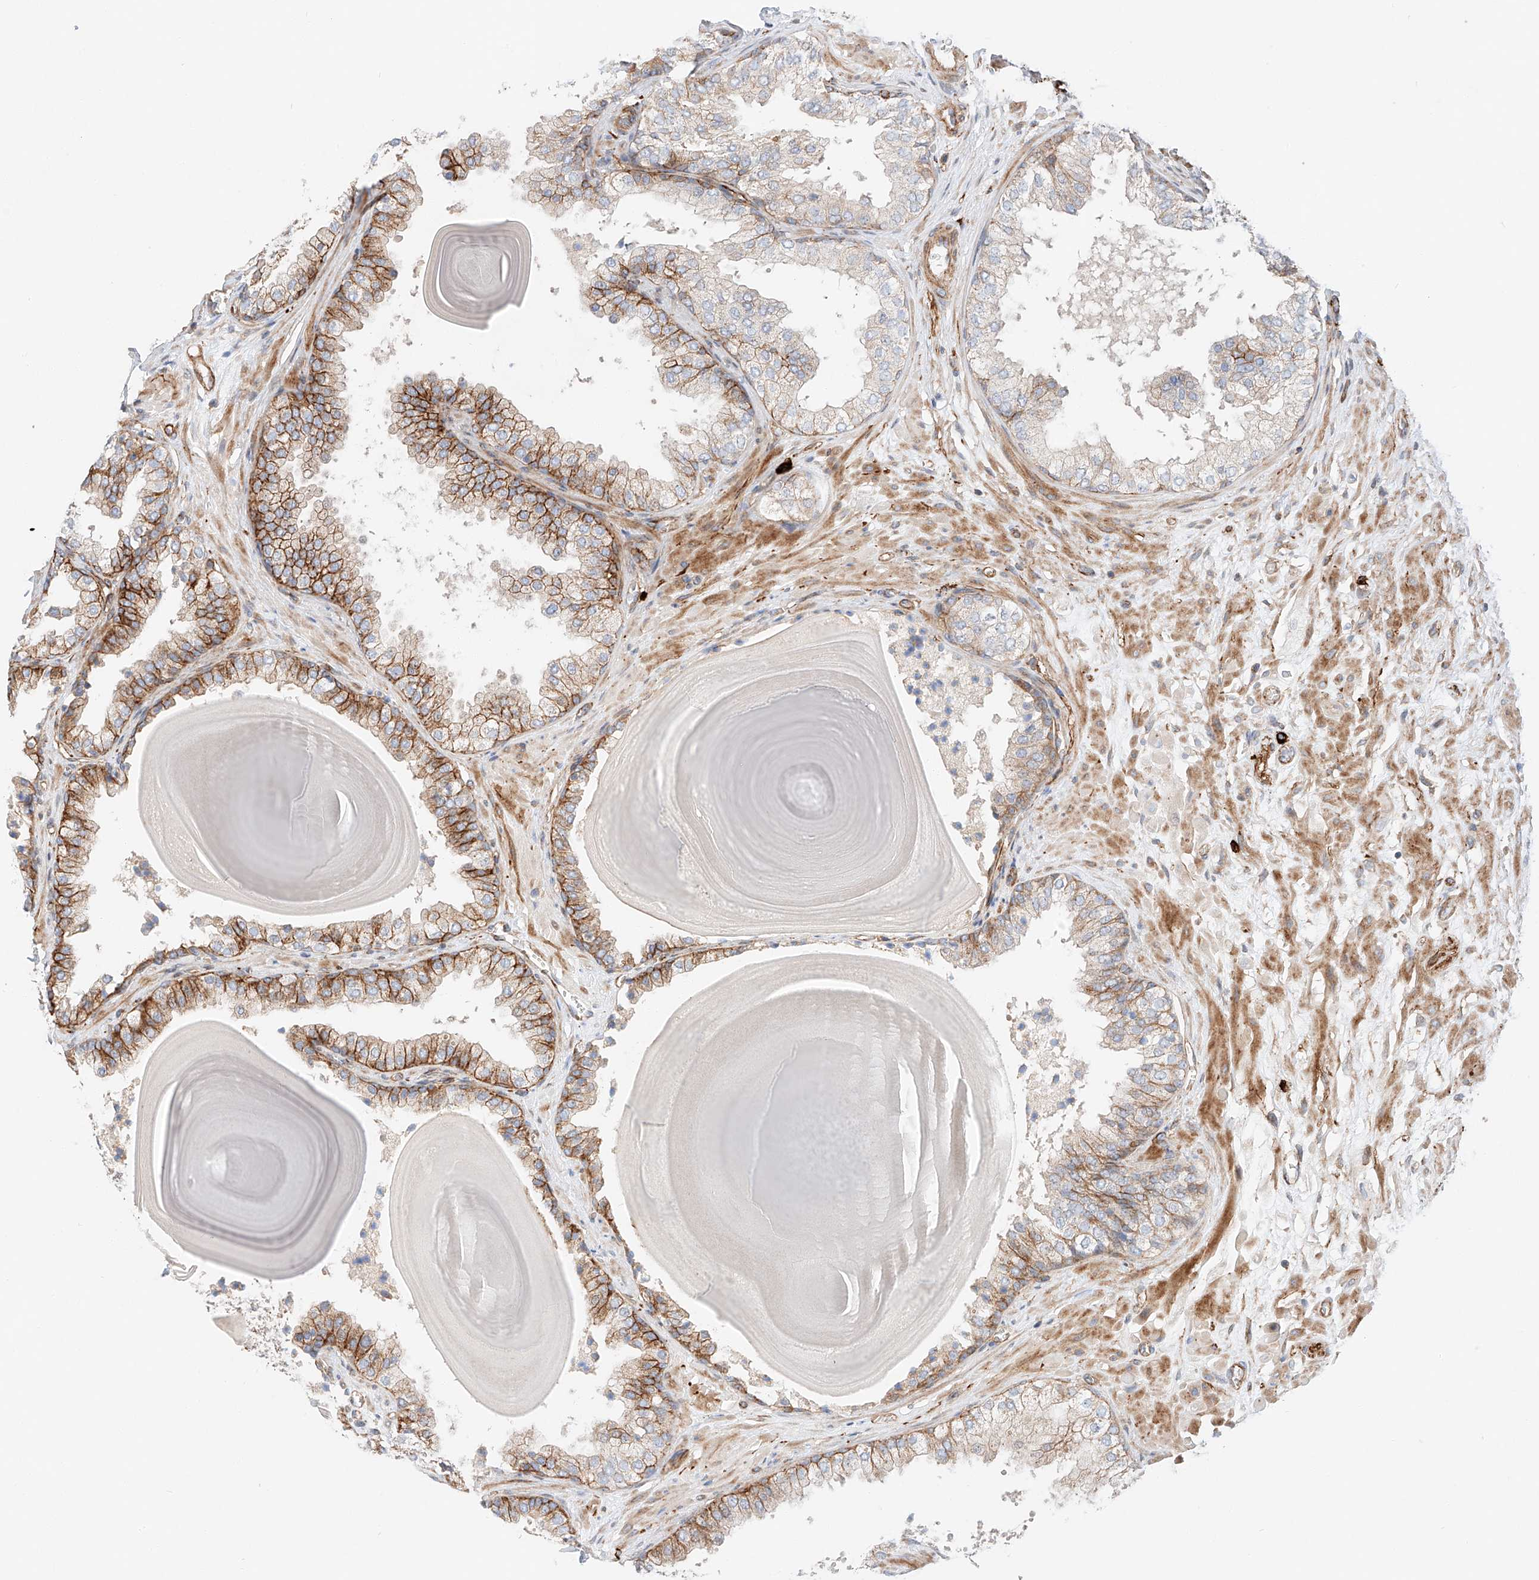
{"staining": {"intensity": "moderate", "quantity": "25%-75%", "location": "cytoplasmic/membranous"}, "tissue": "prostate", "cell_type": "Glandular cells", "image_type": "normal", "snomed": [{"axis": "morphology", "description": "Normal tissue, NOS"}, {"axis": "topography", "description": "Prostate"}], "caption": "A medium amount of moderate cytoplasmic/membranous staining is seen in approximately 25%-75% of glandular cells in unremarkable prostate. Immunohistochemistry stains the protein of interest in brown and the nuclei are stained blue.", "gene": "MINDY4", "patient": {"sex": "male", "age": 48}}